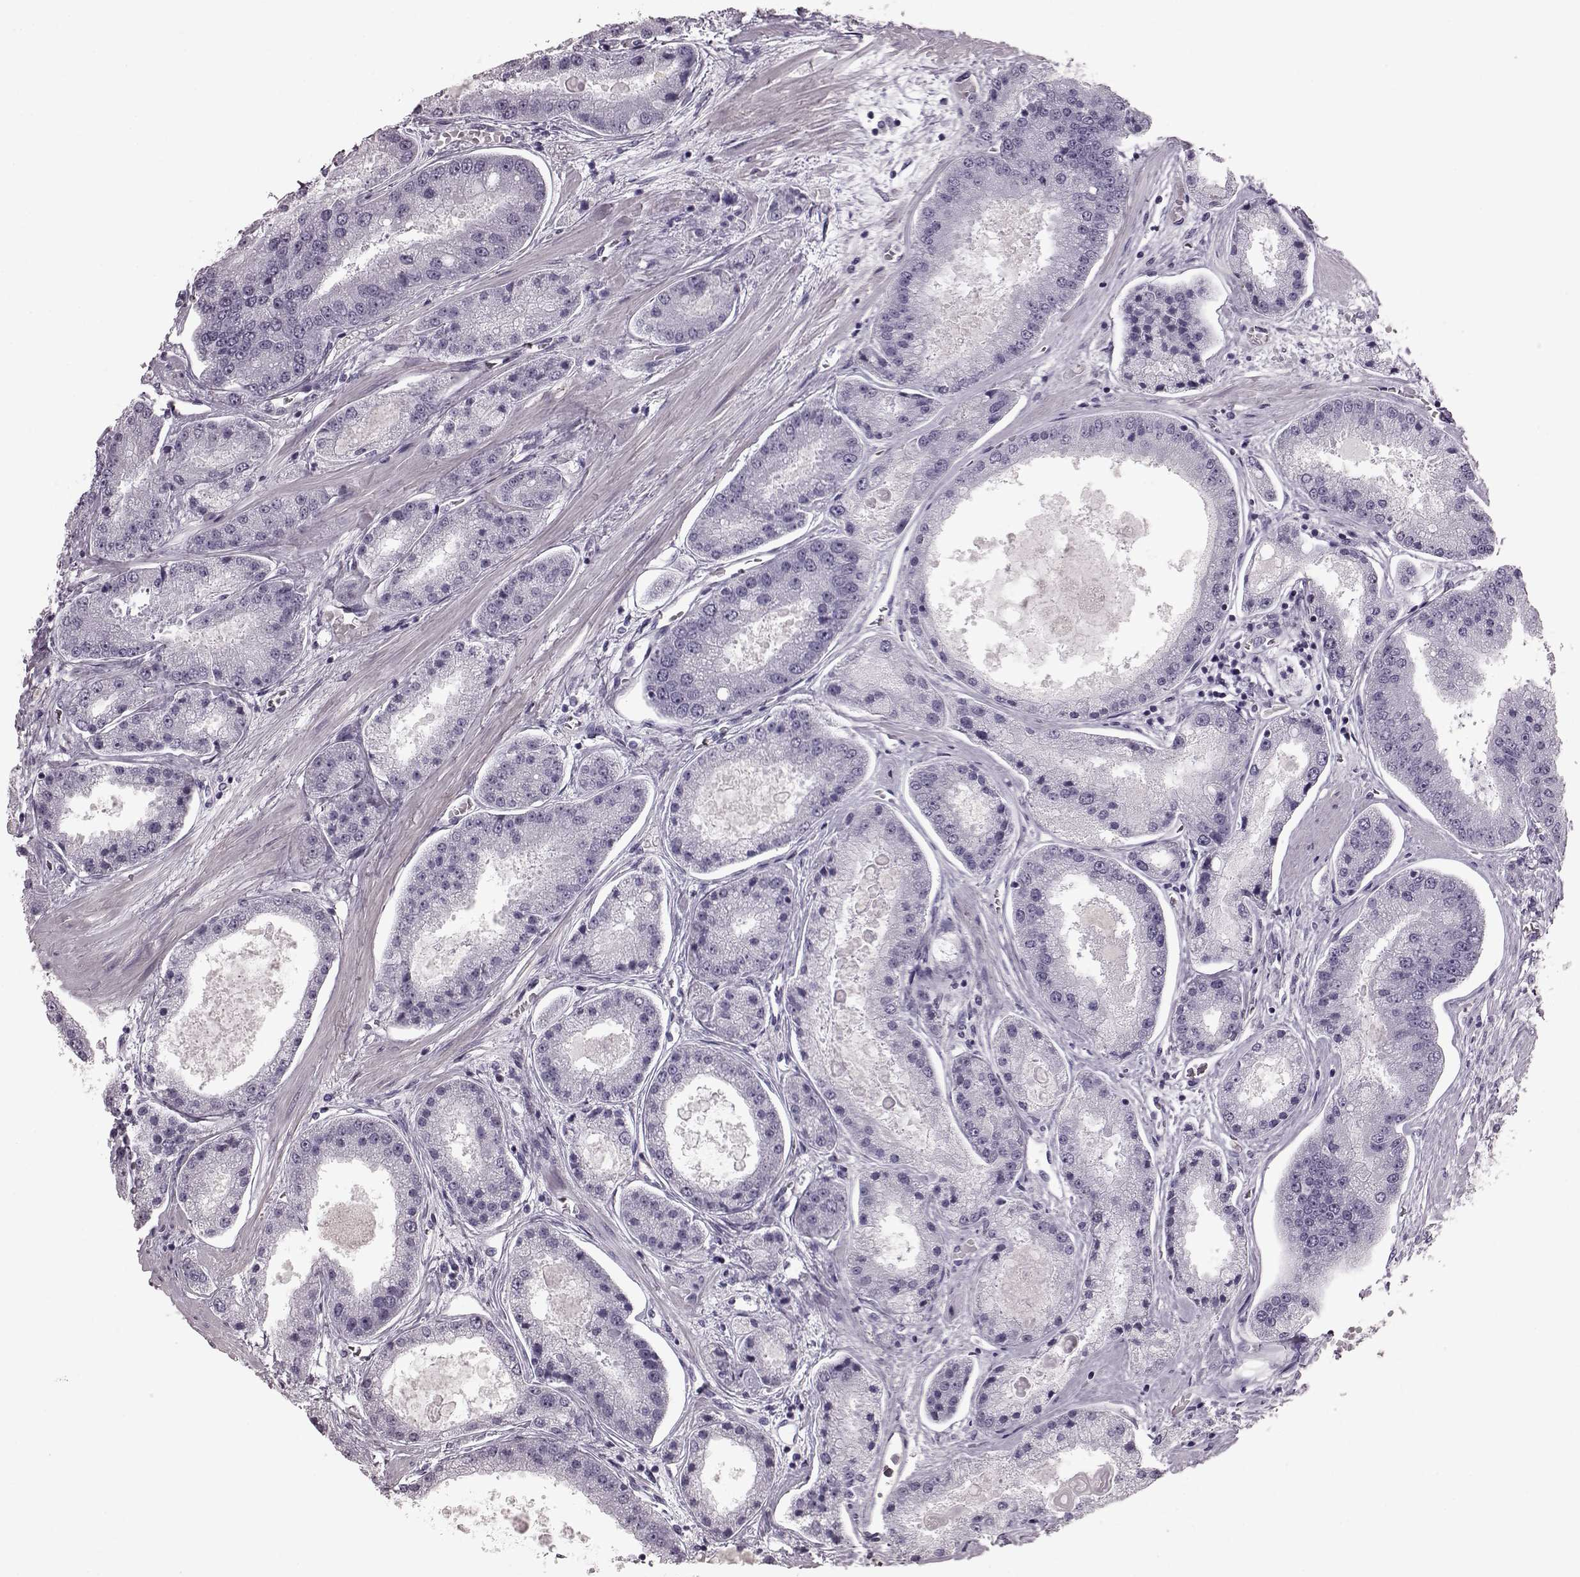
{"staining": {"intensity": "negative", "quantity": "none", "location": "none"}, "tissue": "prostate cancer", "cell_type": "Tumor cells", "image_type": "cancer", "snomed": [{"axis": "morphology", "description": "Adenocarcinoma, High grade"}, {"axis": "topography", "description": "Prostate"}], "caption": "IHC micrograph of human prostate cancer stained for a protein (brown), which demonstrates no positivity in tumor cells. Brightfield microscopy of immunohistochemistry (IHC) stained with DAB (3,3'-diaminobenzidine) (brown) and hematoxylin (blue), captured at high magnification.", "gene": "CRYBA2", "patient": {"sex": "male", "age": 67}}